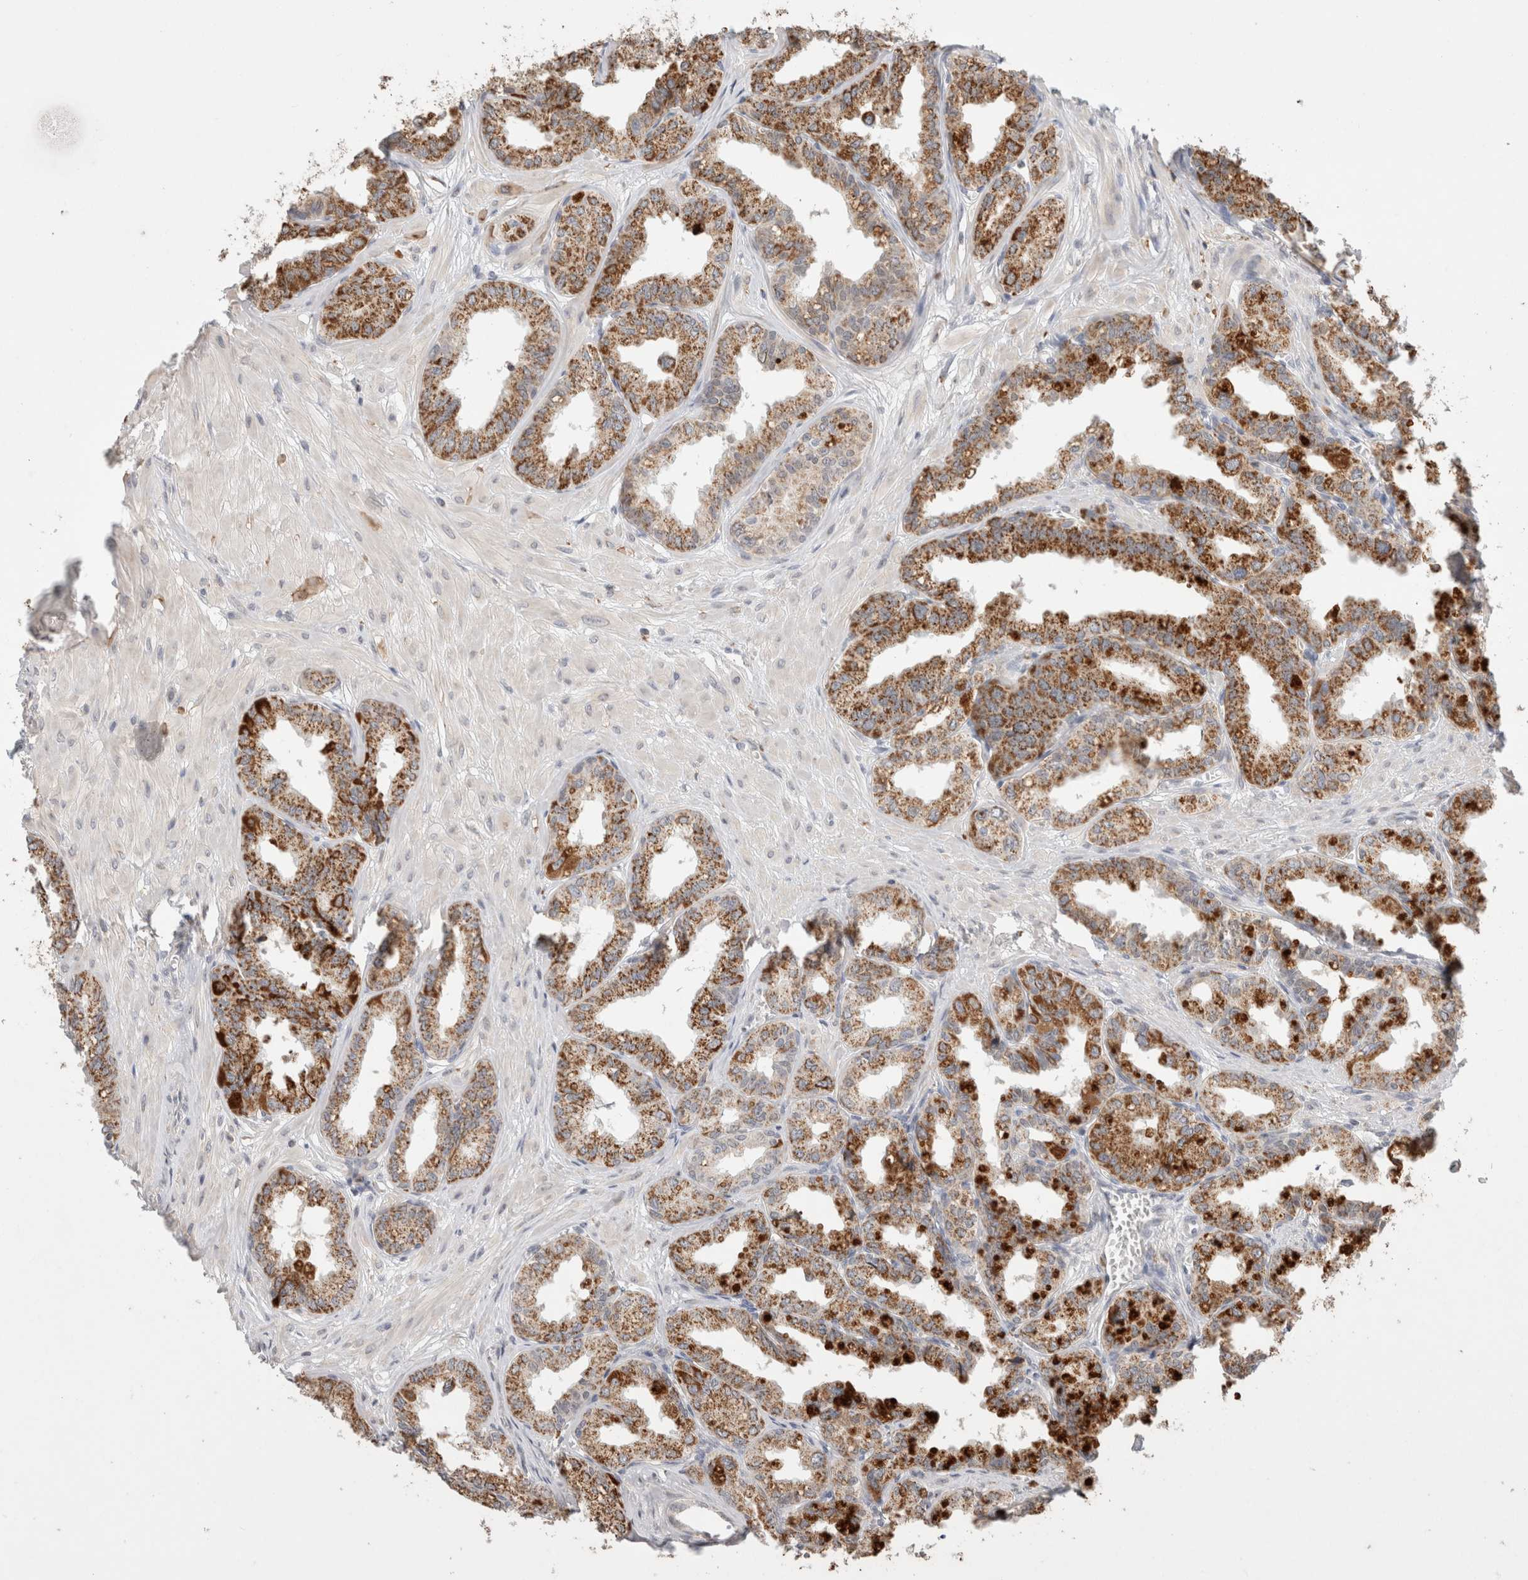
{"staining": {"intensity": "strong", "quantity": ">75%", "location": "cytoplasmic/membranous"}, "tissue": "seminal vesicle", "cell_type": "Glandular cells", "image_type": "normal", "snomed": [{"axis": "morphology", "description": "Normal tissue, NOS"}, {"axis": "topography", "description": "Prostate"}, {"axis": "topography", "description": "Seminal veicle"}], "caption": "High-power microscopy captured an immunohistochemistry micrograph of normal seminal vesicle, revealing strong cytoplasmic/membranous positivity in approximately >75% of glandular cells.", "gene": "HROB", "patient": {"sex": "male", "age": 51}}